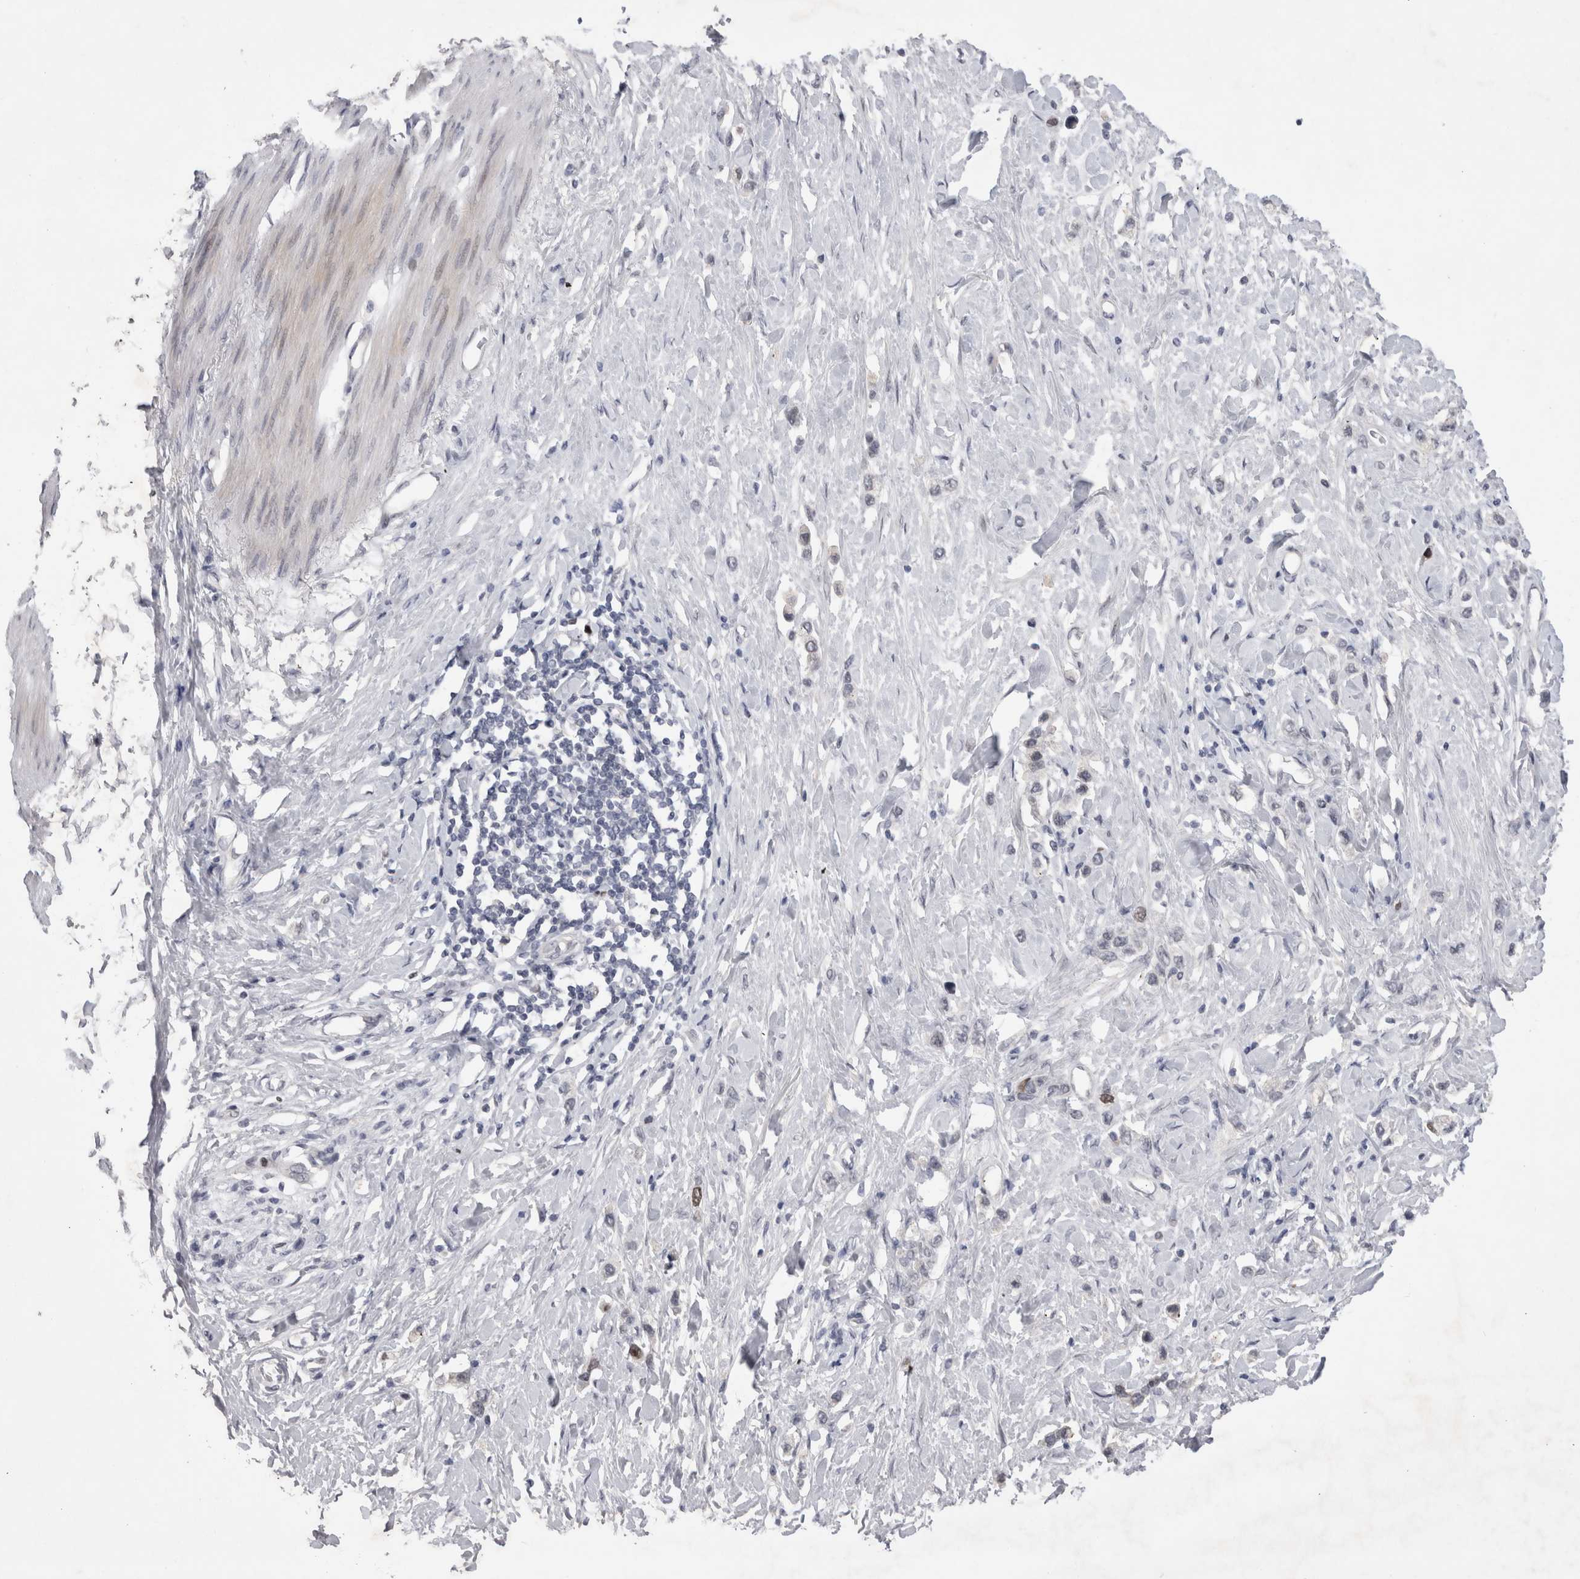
{"staining": {"intensity": "negative", "quantity": "none", "location": "none"}, "tissue": "stomach cancer", "cell_type": "Tumor cells", "image_type": "cancer", "snomed": [{"axis": "morphology", "description": "Adenocarcinoma, NOS"}, {"axis": "topography", "description": "Stomach"}], "caption": "DAB immunohistochemical staining of human stomach cancer (adenocarcinoma) reveals no significant staining in tumor cells.", "gene": "KIF18B", "patient": {"sex": "female", "age": 65}}